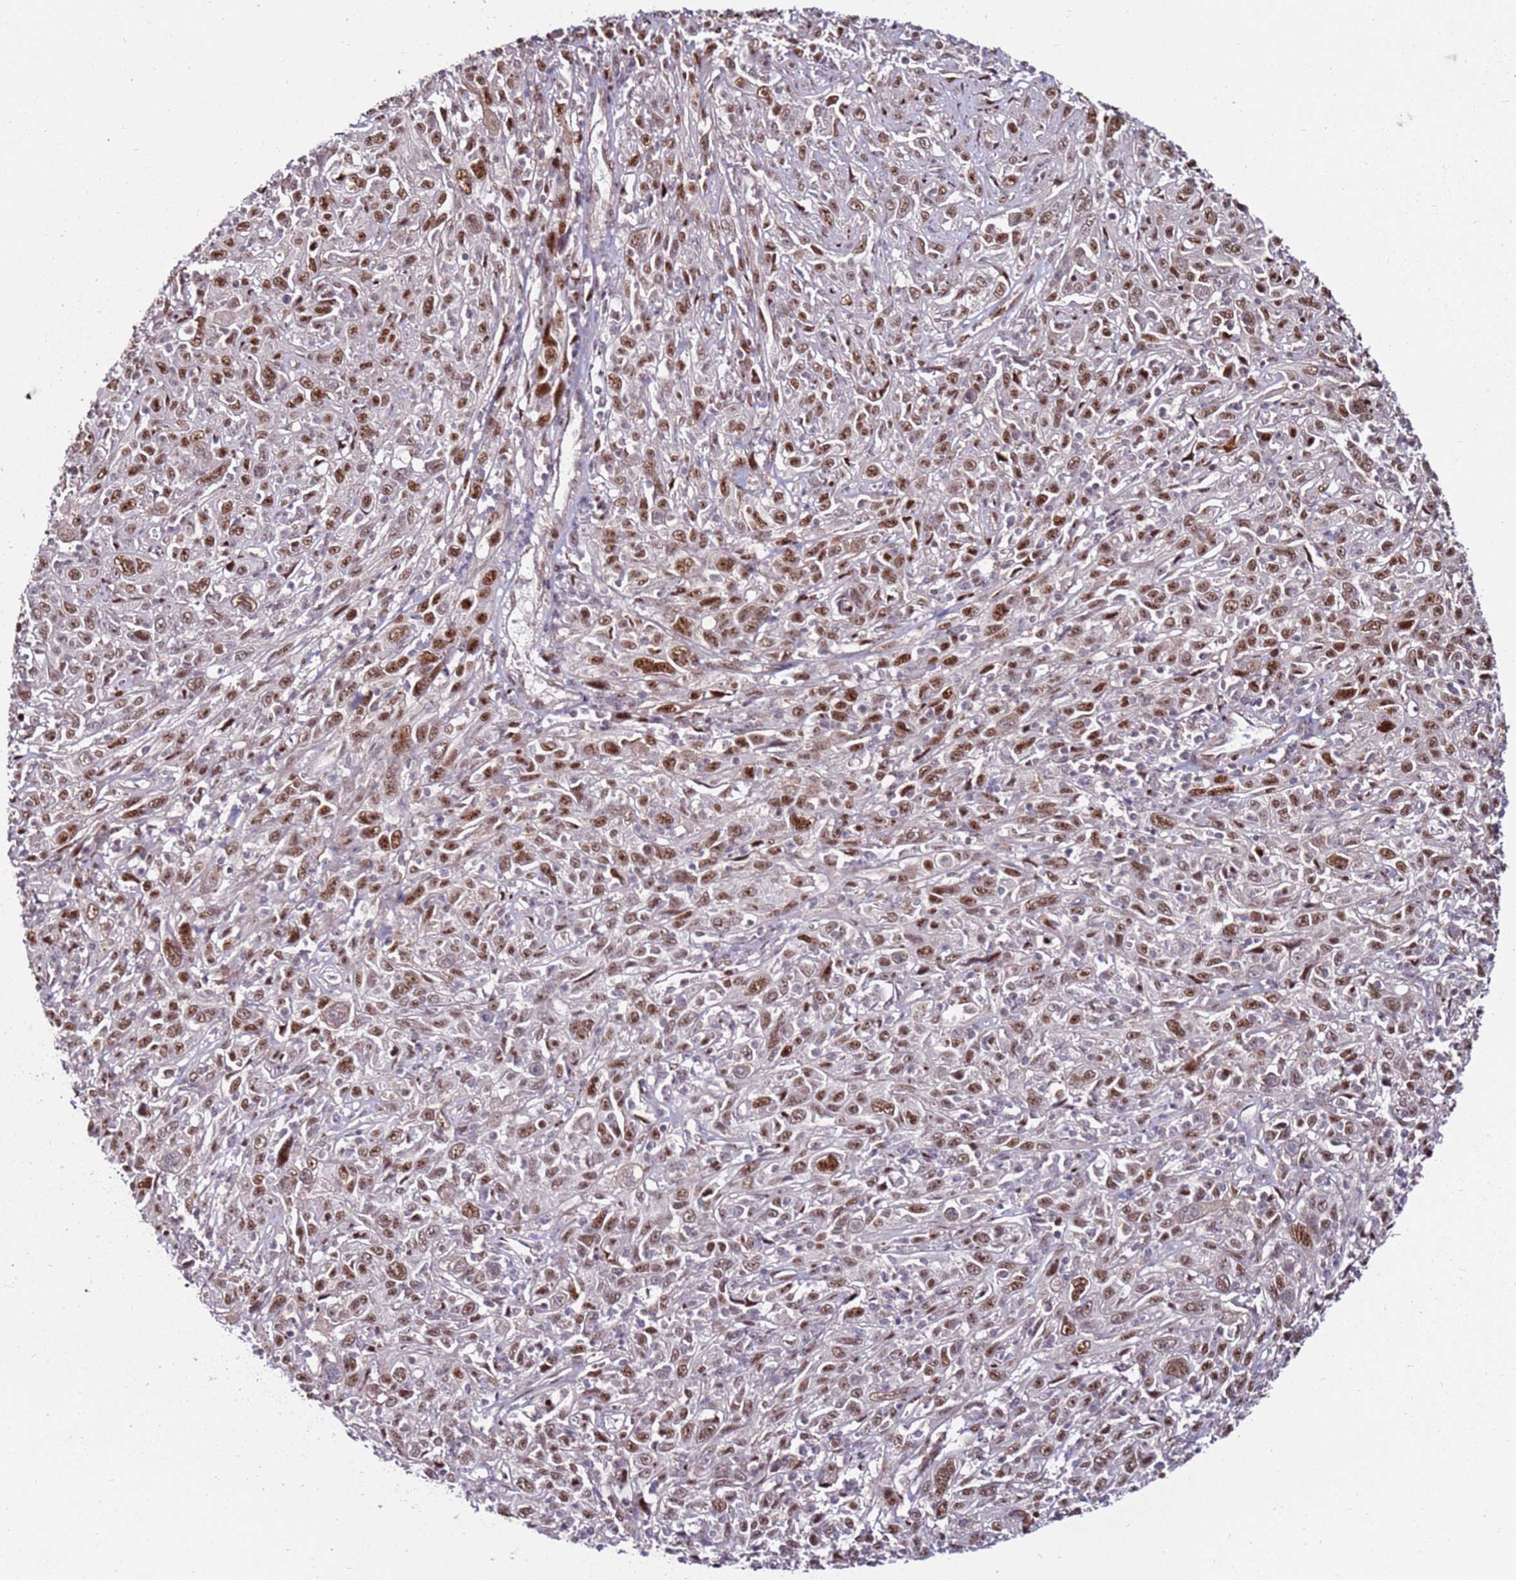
{"staining": {"intensity": "moderate", "quantity": ">75%", "location": "nuclear"}, "tissue": "cervical cancer", "cell_type": "Tumor cells", "image_type": "cancer", "snomed": [{"axis": "morphology", "description": "Squamous cell carcinoma, NOS"}, {"axis": "topography", "description": "Cervix"}], "caption": "There is medium levels of moderate nuclear staining in tumor cells of cervical cancer (squamous cell carcinoma), as demonstrated by immunohistochemical staining (brown color).", "gene": "KPNA4", "patient": {"sex": "female", "age": 46}}